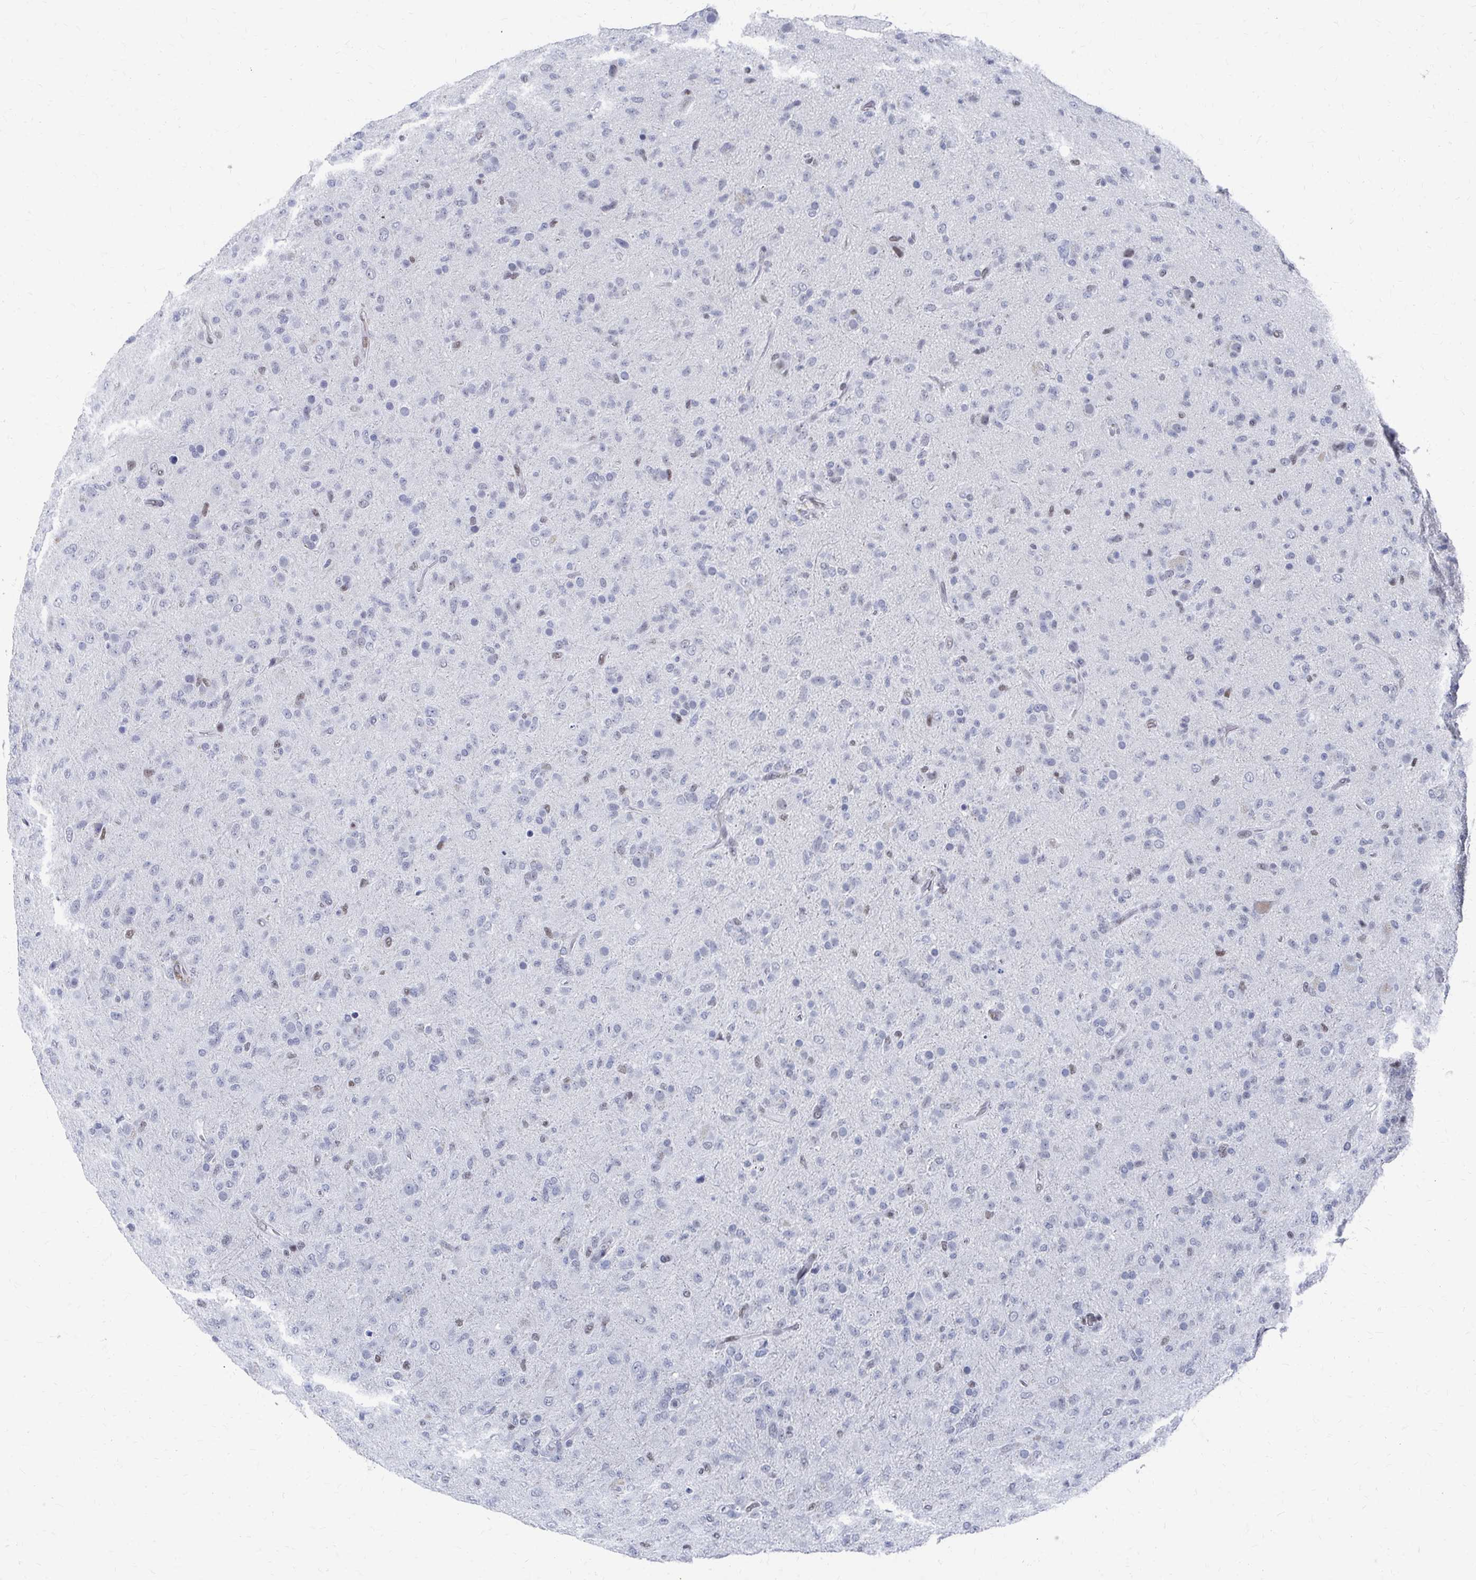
{"staining": {"intensity": "negative", "quantity": "none", "location": "none"}, "tissue": "glioma", "cell_type": "Tumor cells", "image_type": "cancer", "snomed": [{"axis": "morphology", "description": "Glioma, malignant, Low grade"}, {"axis": "topography", "description": "Brain"}], "caption": "Photomicrograph shows no significant protein expression in tumor cells of malignant glioma (low-grade).", "gene": "CDIN1", "patient": {"sex": "male", "age": 65}}